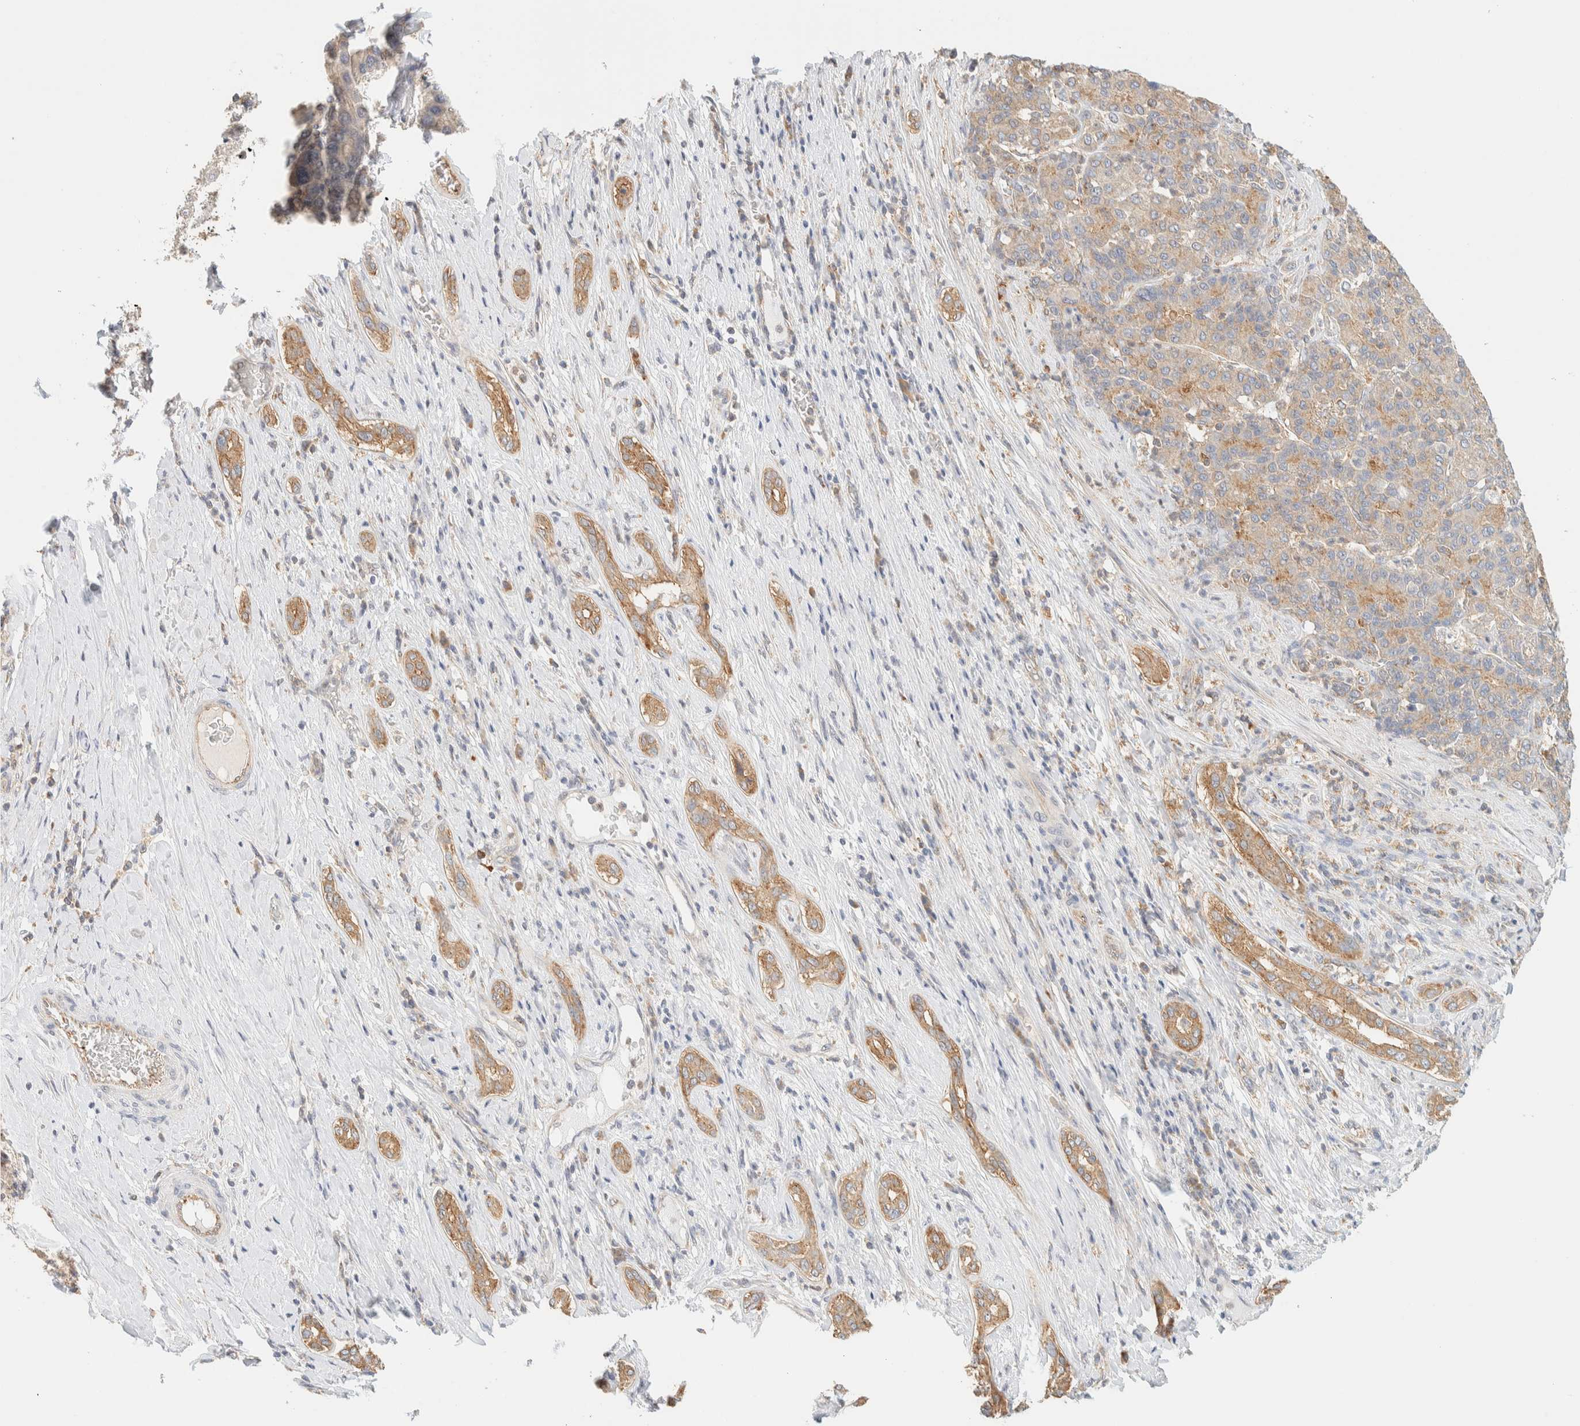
{"staining": {"intensity": "weak", "quantity": "25%-75%", "location": "cytoplasmic/membranous"}, "tissue": "liver cancer", "cell_type": "Tumor cells", "image_type": "cancer", "snomed": [{"axis": "morphology", "description": "Carcinoma, Hepatocellular, NOS"}, {"axis": "topography", "description": "Liver"}], "caption": "Tumor cells exhibit low levels of weak cytoplasmic/membranous expression in approximately 25%-75% of cells in human hepatocellular carcinoma (liver). (Stains: DAB in brown, nuclei in blue, Microscopy: brightfield microscopy at high magnification).", "gene": "TBC1D8B", "patient": {"sex": "male", "age": 65}}